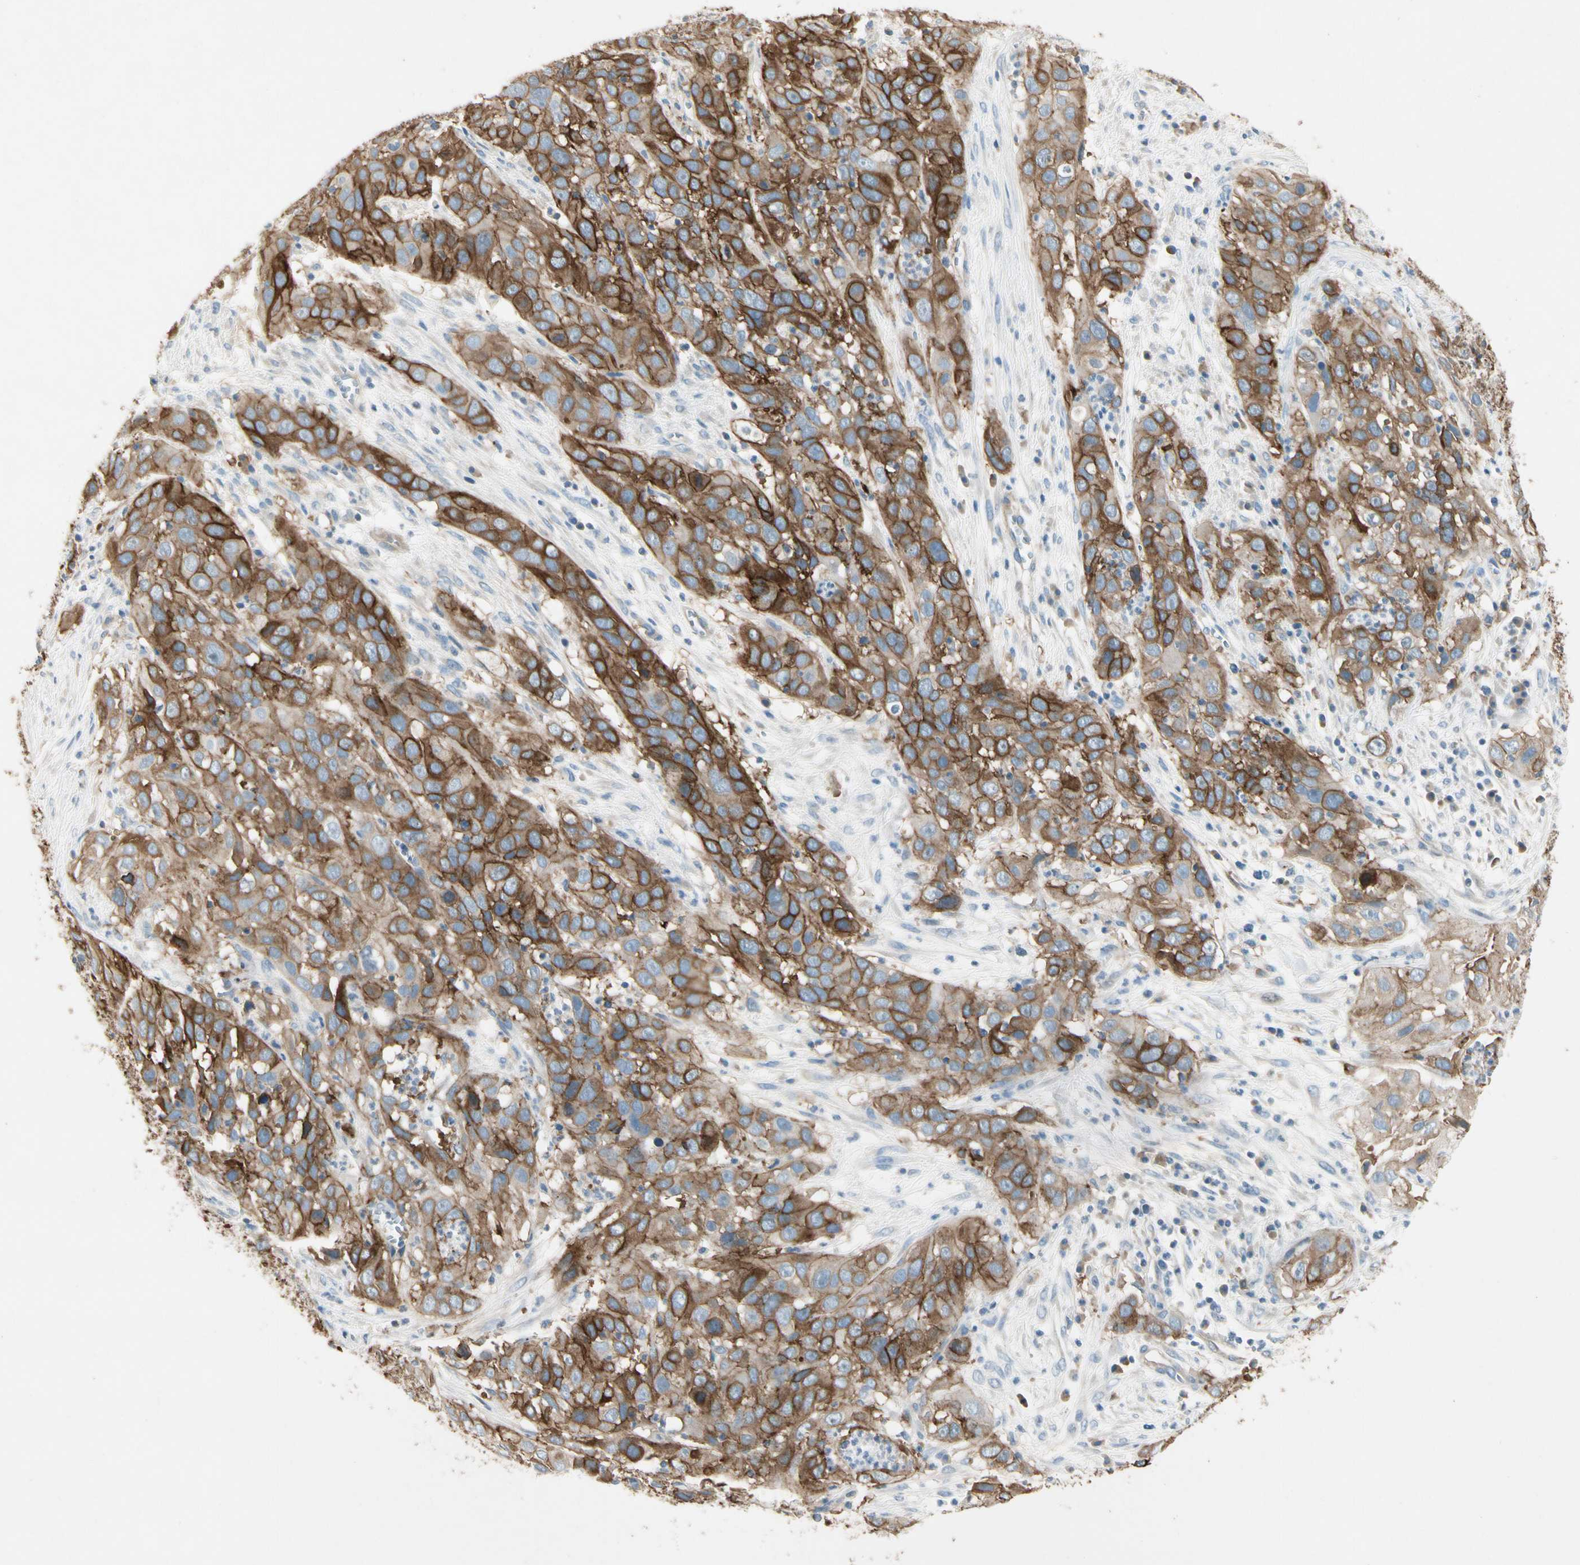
{"staining": {"intensity": "strong", "quantity": ">75%", "location": "cytoplasmic/membranous"}, "tissue": "cervical cancer", "cell_type": "Tumor cells", "image_type": "cancer", "snomed": [{"axis": "morphology", "description": "Squamous cell carcinoma, NOS"}, {"axis": "topography", "description": "Cervix"}], "caption": "This photomicrograph exhibits IHC staining of human squamous cell carcinoma (cervical), with high strong cytoplasmic/membranous staining in about >75% of tumor cells.", "gene": "ITGA3", "patient": {"sex": "female", "age": 32}}